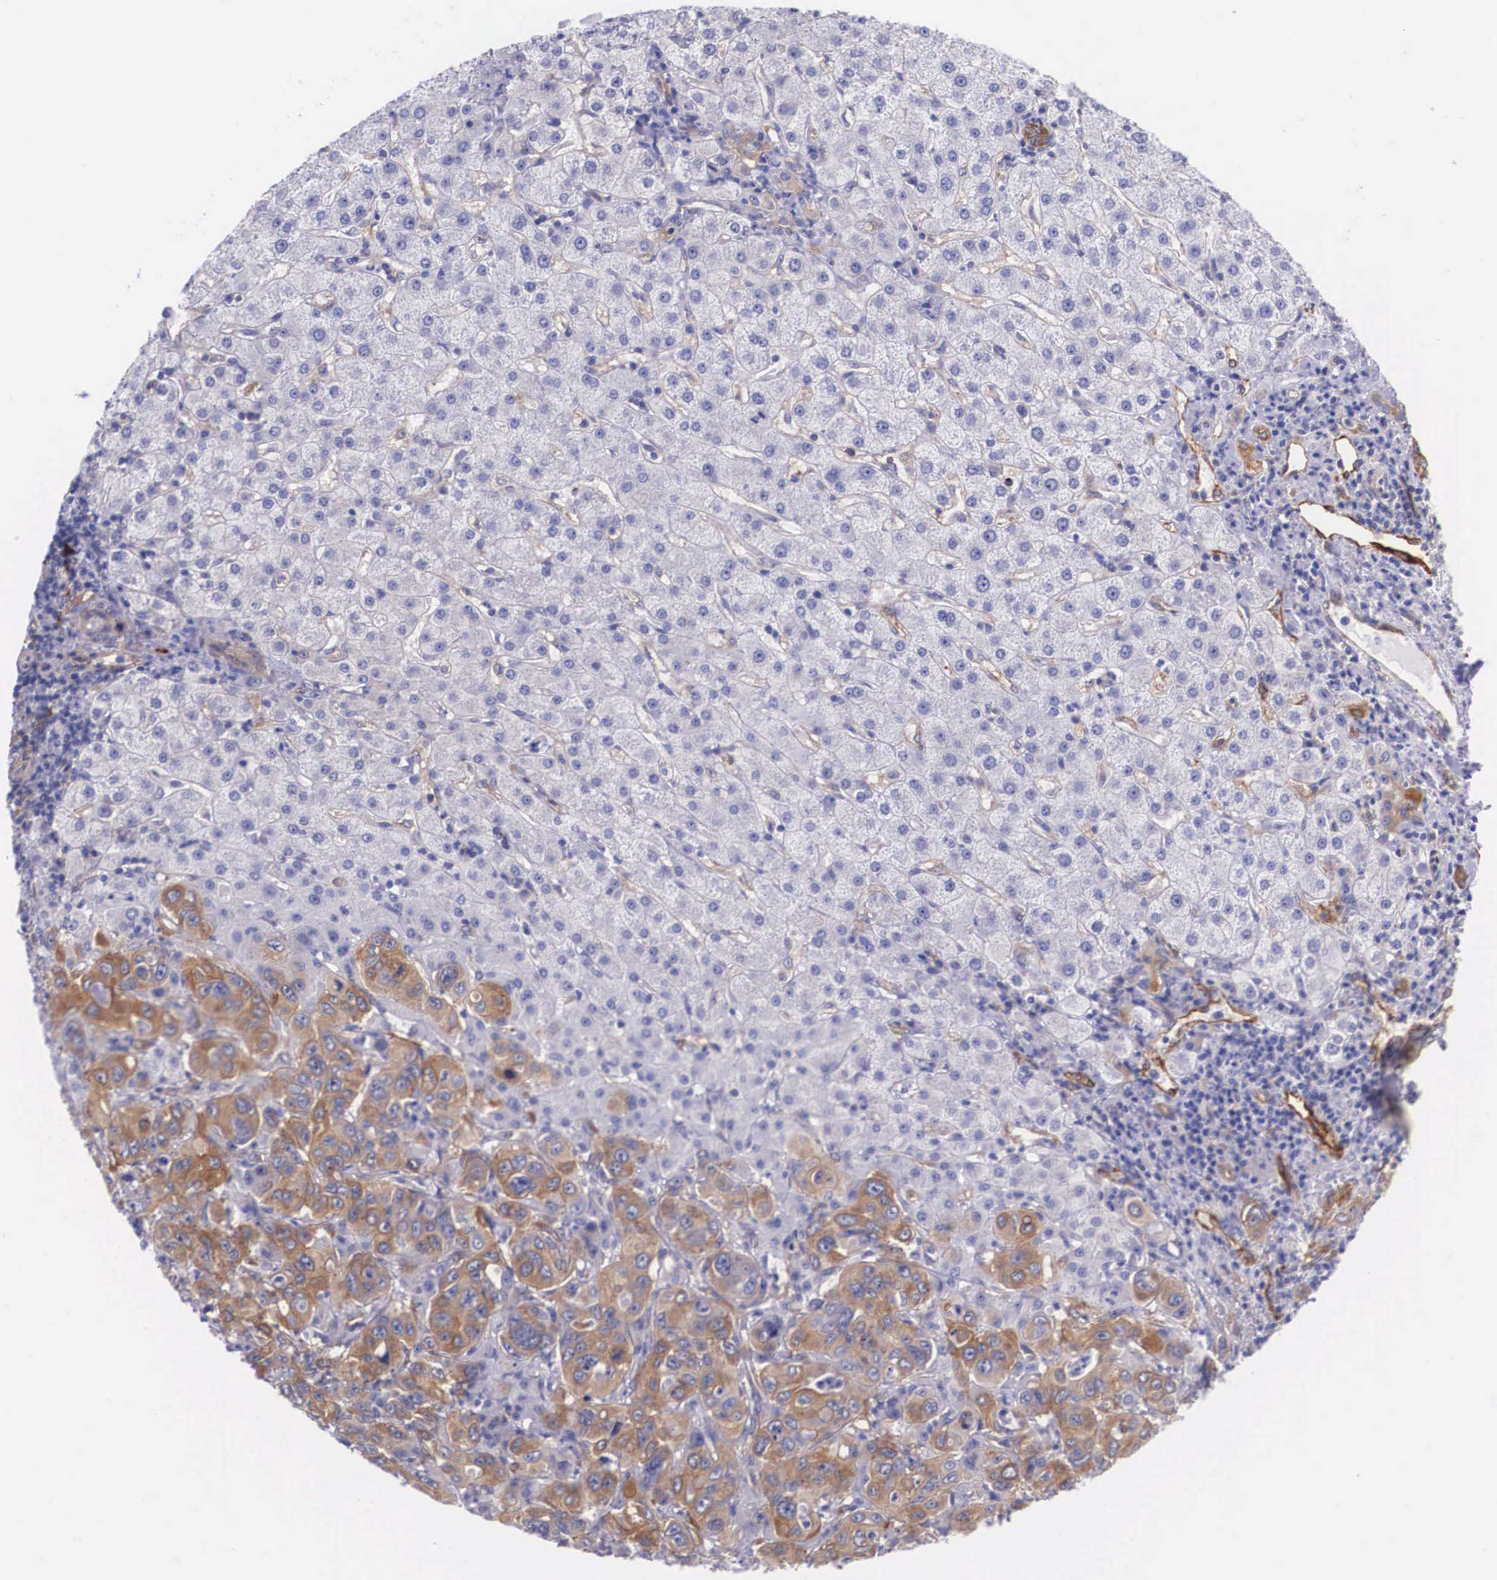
{"staining": {"intensity": "strong", "quantity": "<25%", "location": "cytoplasmic/membranous"}, "tissue": "liver cancer", "cell_type": "Tumor cells", "image_type": "cancer", "snomed": [{"axis": "morphology", "description": "Cholangiocarcinoma"}, {"axis": "topography", "description": "Liver"}], "caption": "Human cholangiocarcinoma (liver) stained with a brown dye demonstrates strong cytoplasmic/membranous positive staining in approximately <25% of tumor cells.", "gene": "BCAR1", "patient": {"sex": "female", "age": 79}}